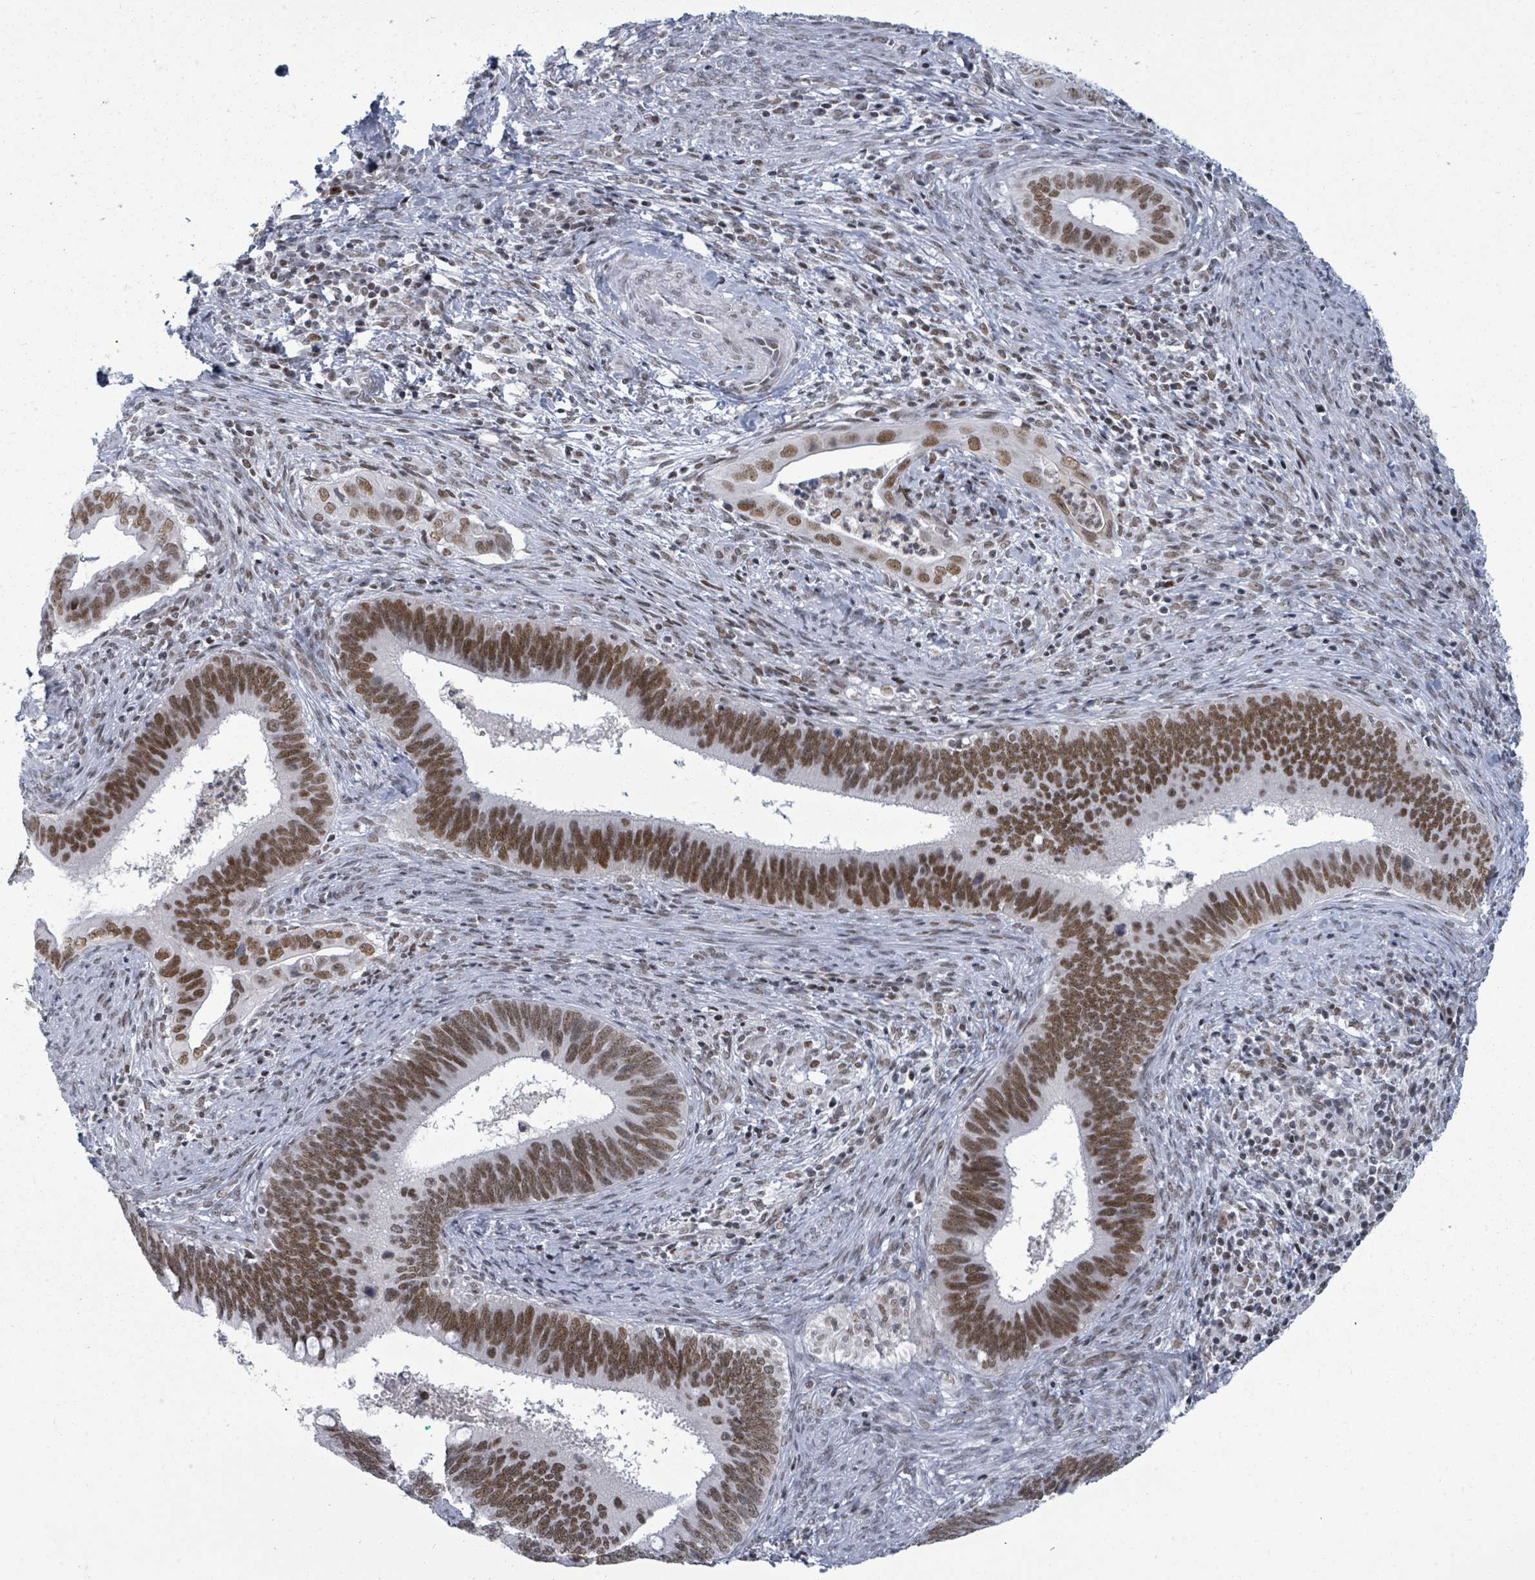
{"staining": {"intensity": "moderate", "quantity": ">75%", "location": "nuclear"}, "tissue": "cervical cancer", "cell_type": "Tumor cells", "image_type": "cancer", "snomed": [{"axis": "morphology", "description": "Adenocarcinoma, NOS"}, {"axis": "topography", "description": "Cervix"}], "caption": "There is medium levels of moderate nuclear expression in tumor cells of cervical adenocarcinoma, as demonstrated by immunohistochemical staining (brown color).", "gene": "ERCC5", "patient": {"sex": "female", "age": 42}}